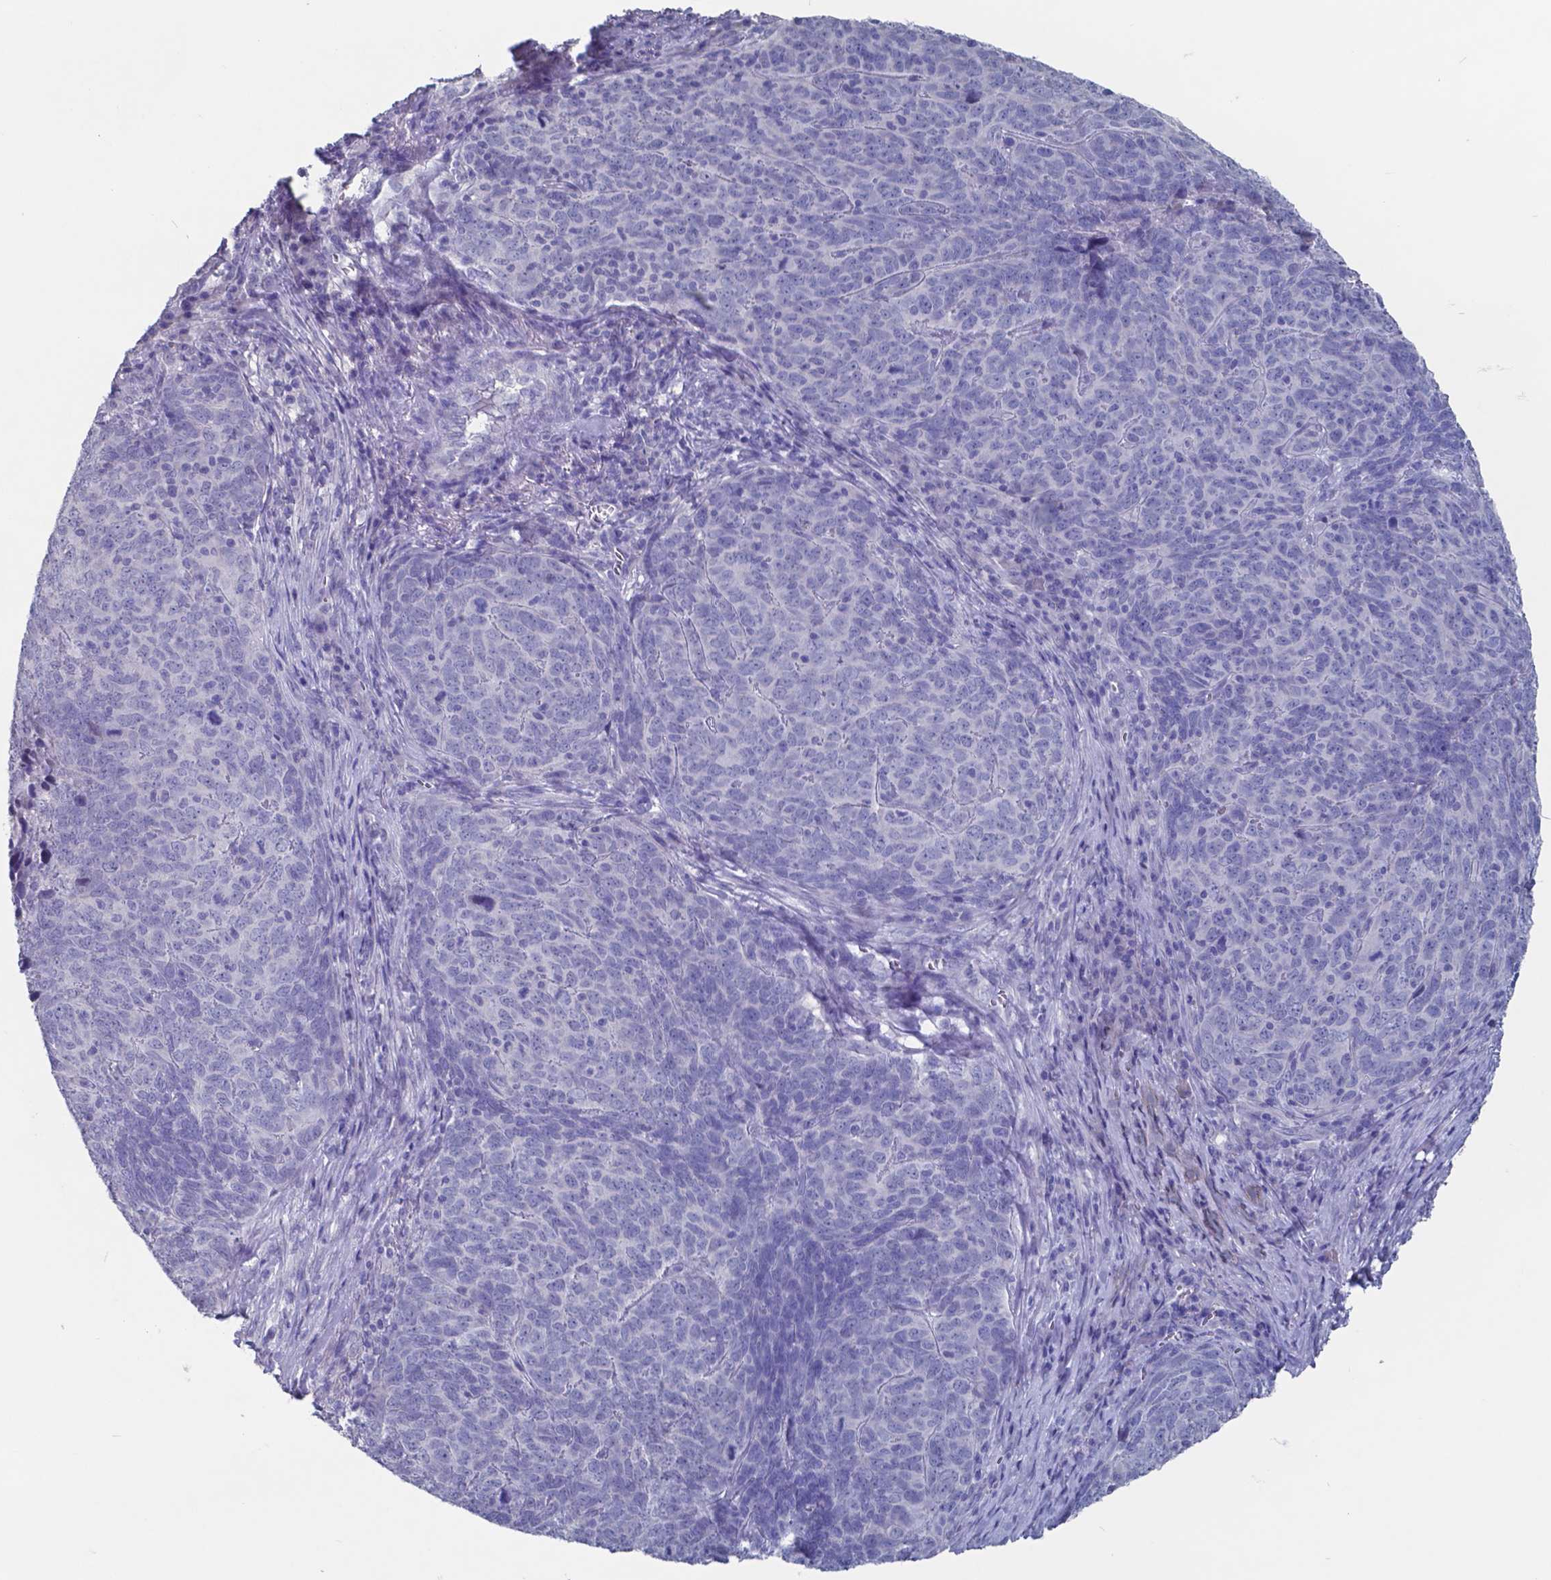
{"staining": {"intensity": "negative", "quantity": "none", "location": "none"}, "tissue": "skin cancer", "cell_type": "Tumor cells", "image_type": "cancer", "snomed": [{"axis": "morphology", "description": "Squamous cell carcinoma, NOS"}, {"axis": "topography", "description": "Skin"}, {"axis": "topography", "description": "Anal"}], "caption": "There is no significant positivity in tumor cells of squamous cell carcinoma (skin).", "gene": "TTR", "patient": {"sex": "female", "age": 51}}